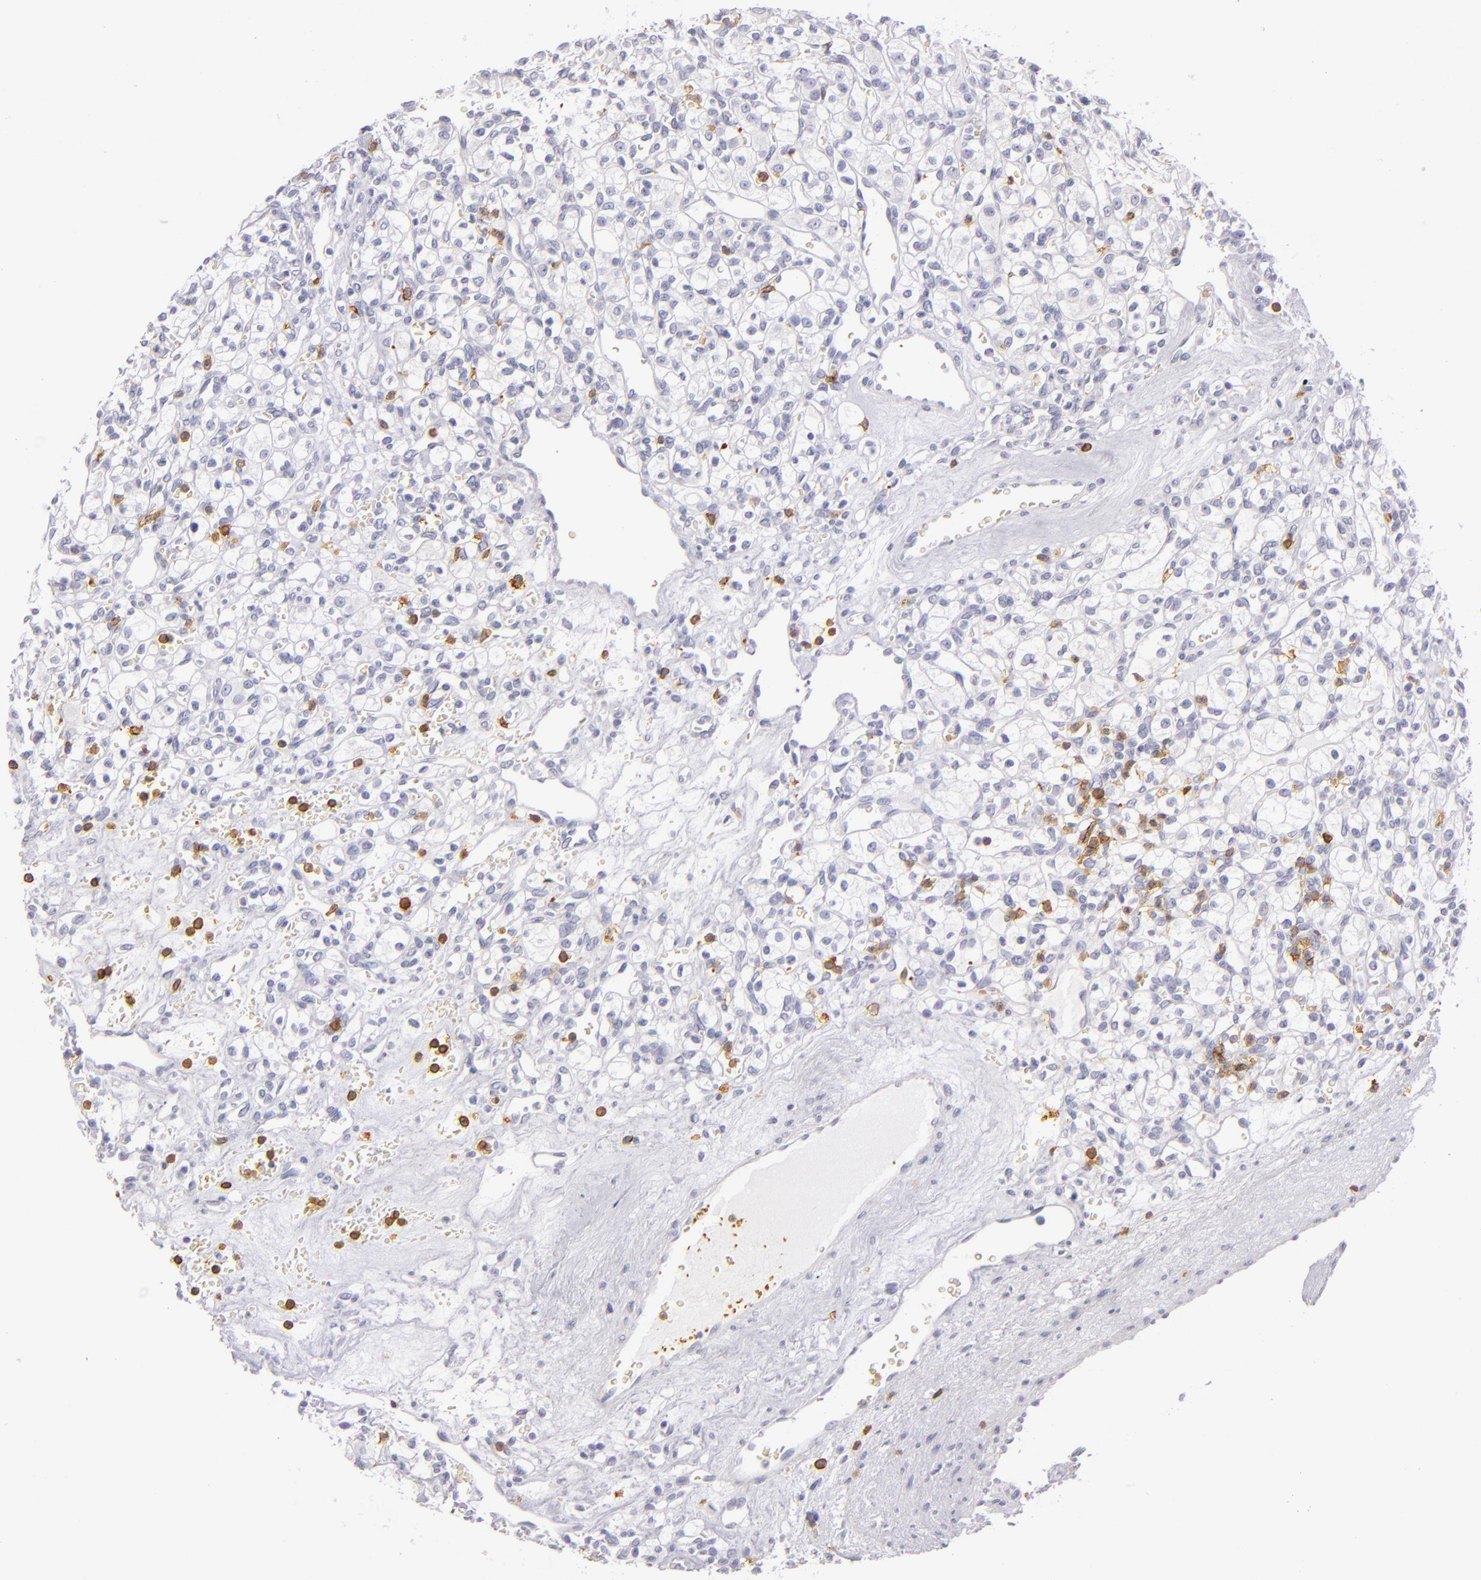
{"staining": {"intensity": "negative", "quantity": "none", "location": "none"}, "tissue": "renal cancer", "cell_type": "Tumor cells", "image_type": "cancer", "snomed": [{"axis": "morphology", "description": "Adenocarcinoma, NOS"}, {"axis": "topography", "description": "Kidney"}], "caption": "Immunohistochemical staining of renal cancer (adenocarcinoma) displays no significant expression in tumor cells.", "gene": "LAT", "patient": {"sex": "female", "age": 62}}